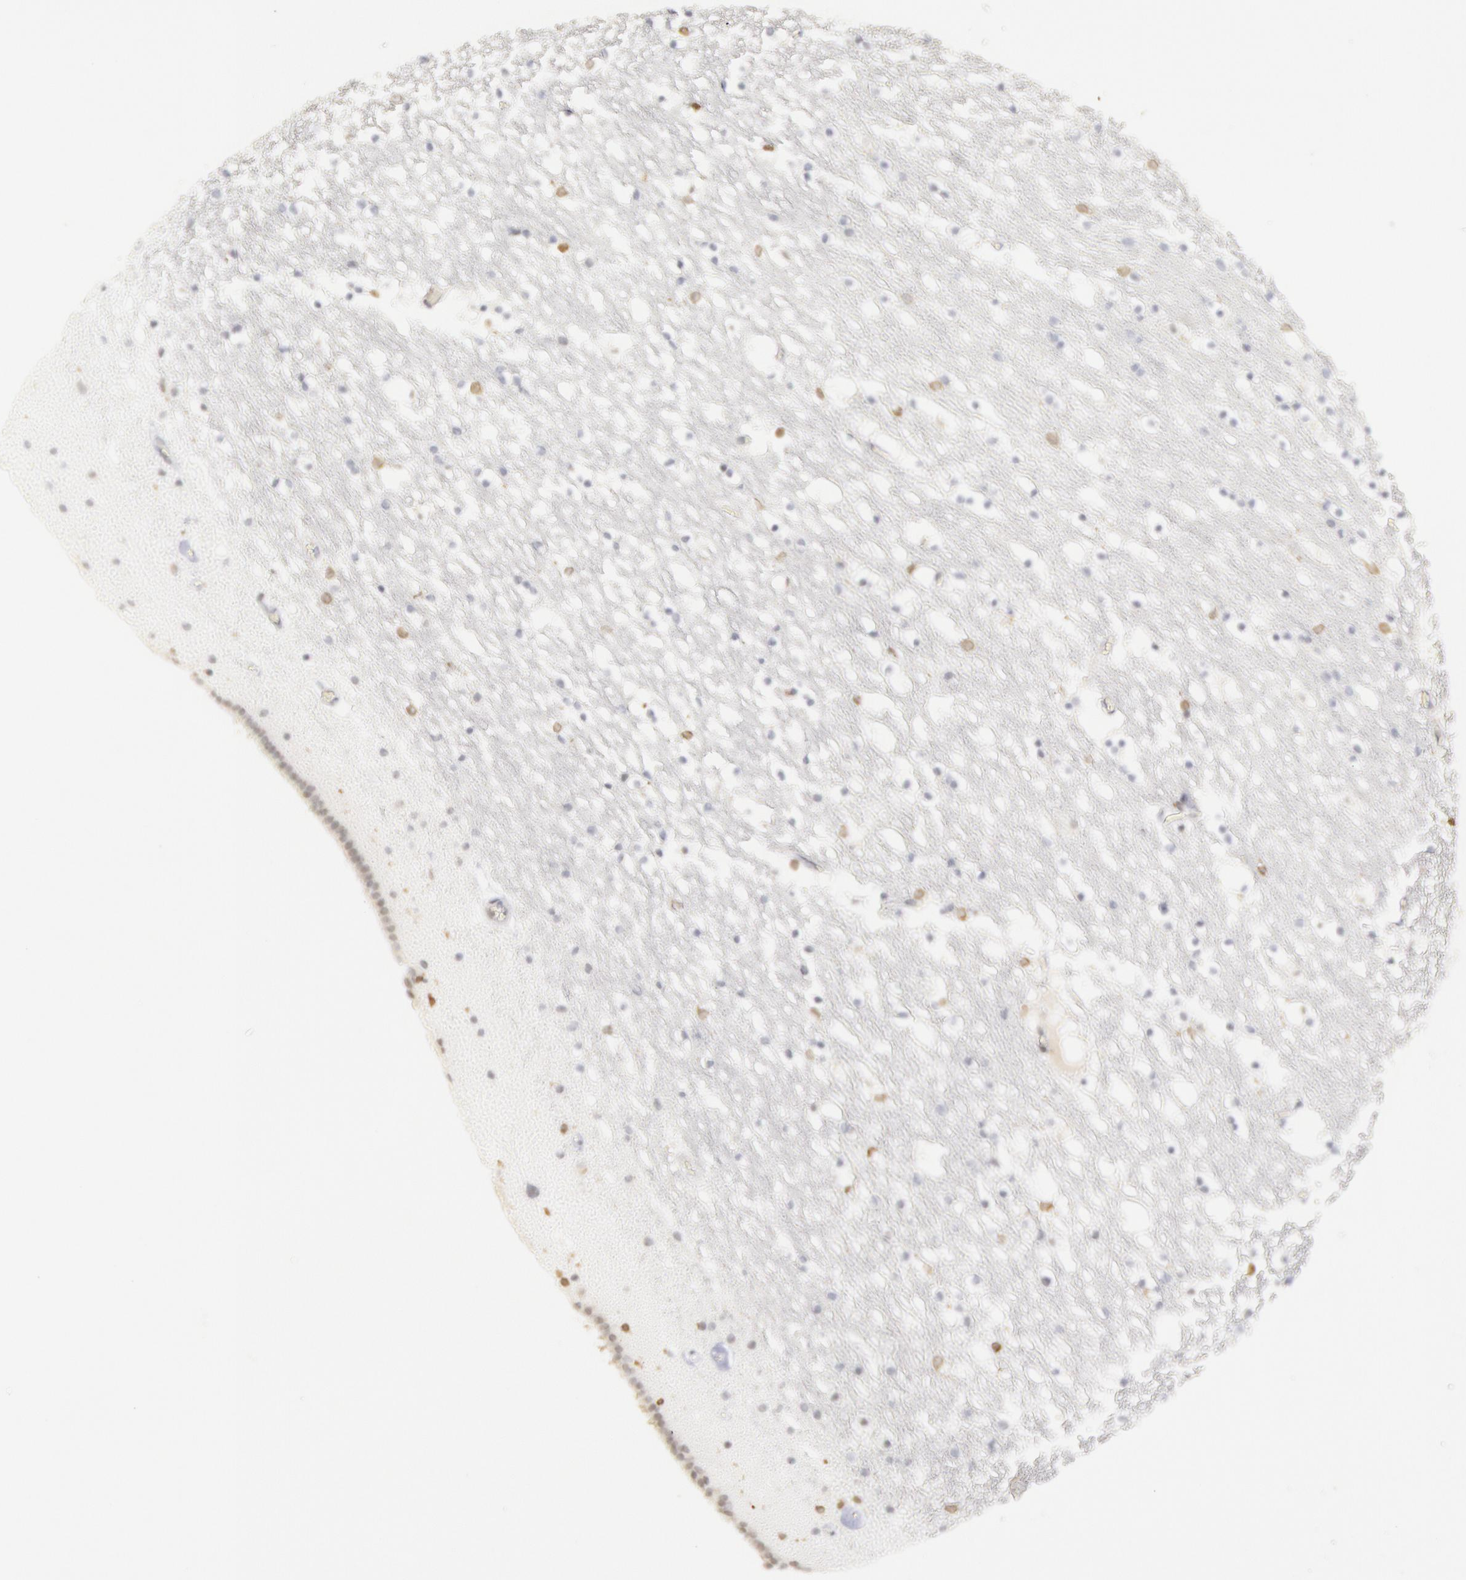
{"staining": {"intensity": "weak", "quantity": "<25%", "location": "cytoplasmic/membranous"}, "tissue": "caudate", "cell_type": "Glial cells", "image_type": "normal", "snomed": [{"axis": "morphology", "description": "Normal tissue, NOS"}, {"axis": "topography", "description": "Lateral ventricle wall"}], "caption": "This is a micrograph of IHC staining of unremarkable caudate, which shows no staining in glial cells.", "gene": "PTGS2", "patient": {"sex": "male", "age": 45}}